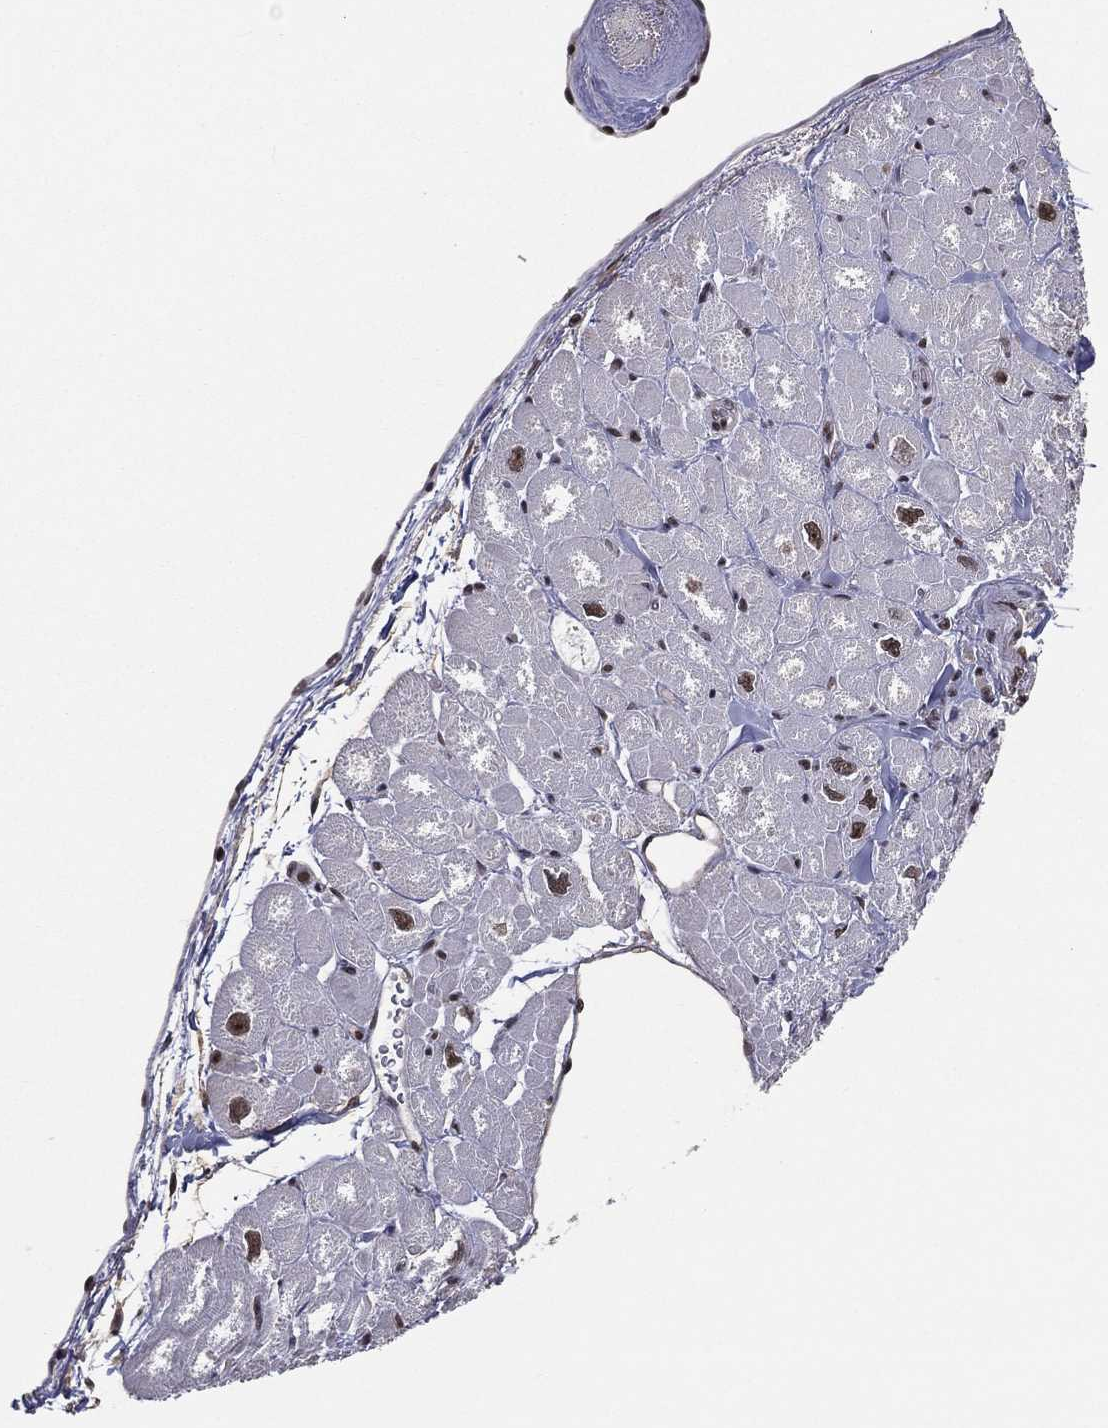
{"staining": {"intensity": "strong", "quantity": "25%-75%", "location": "nuclear"}, "tissue": "heart muscle", "cell_type": "Cardiomyocytes", "image_type": "normal", "snomed": [{"axis": "morphology", "description": "Normal tissue, NOS"}, {"axis": "topography", "description": "Heart"}], "caption": "A histopathology image showing strong nuclear positivity in approximately 25%-75% of cardiomyocytes in unremarkable heart muscle, as visualized by brown immunohistochemical staining.", "gene": "GPALPP1", "patient": {"sex": "male", "age": 55}}